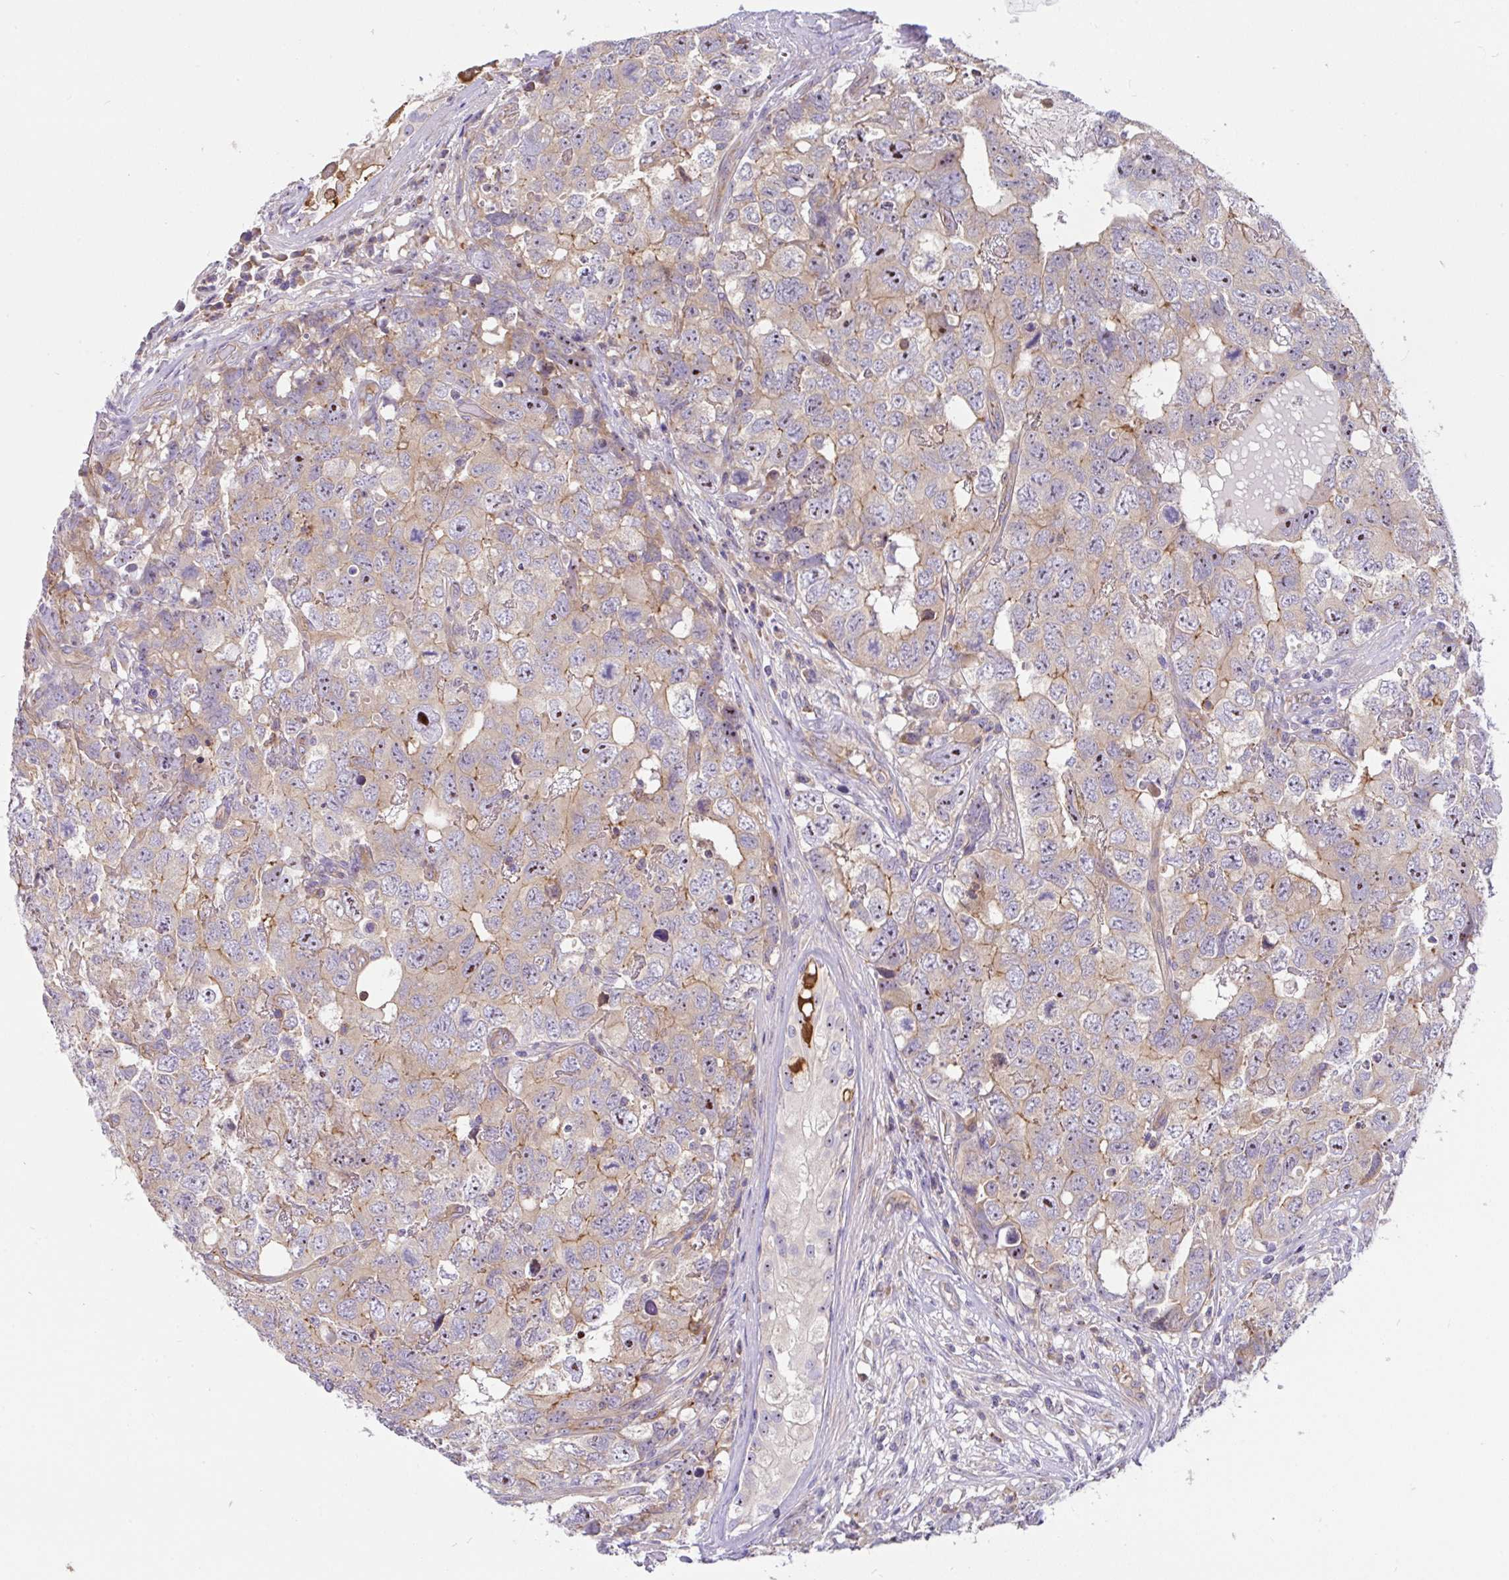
{"staining": {"intensity": "weak", "quantity": "25%-75%", "location": "cytoplasmic/membranous"}, "tissue": "testis cancer", "cell_type": "Tumor cells", "image_type": "cancer", "snomed": [{"axis": "morphology", "description": "Carcinoma, Embryonal, NOS"}, {"axis": "topography", "description": "Testis"}], "caption": "Immunohistochemical staining of human embryonal carcinoma (testis) reveals low levels of weak cytoplasmic/membranous protein positivity in approximately 25%-75% of tumor cells.", "gene": "LRRC26", "patient": {"sex": "male", "age": 22}}